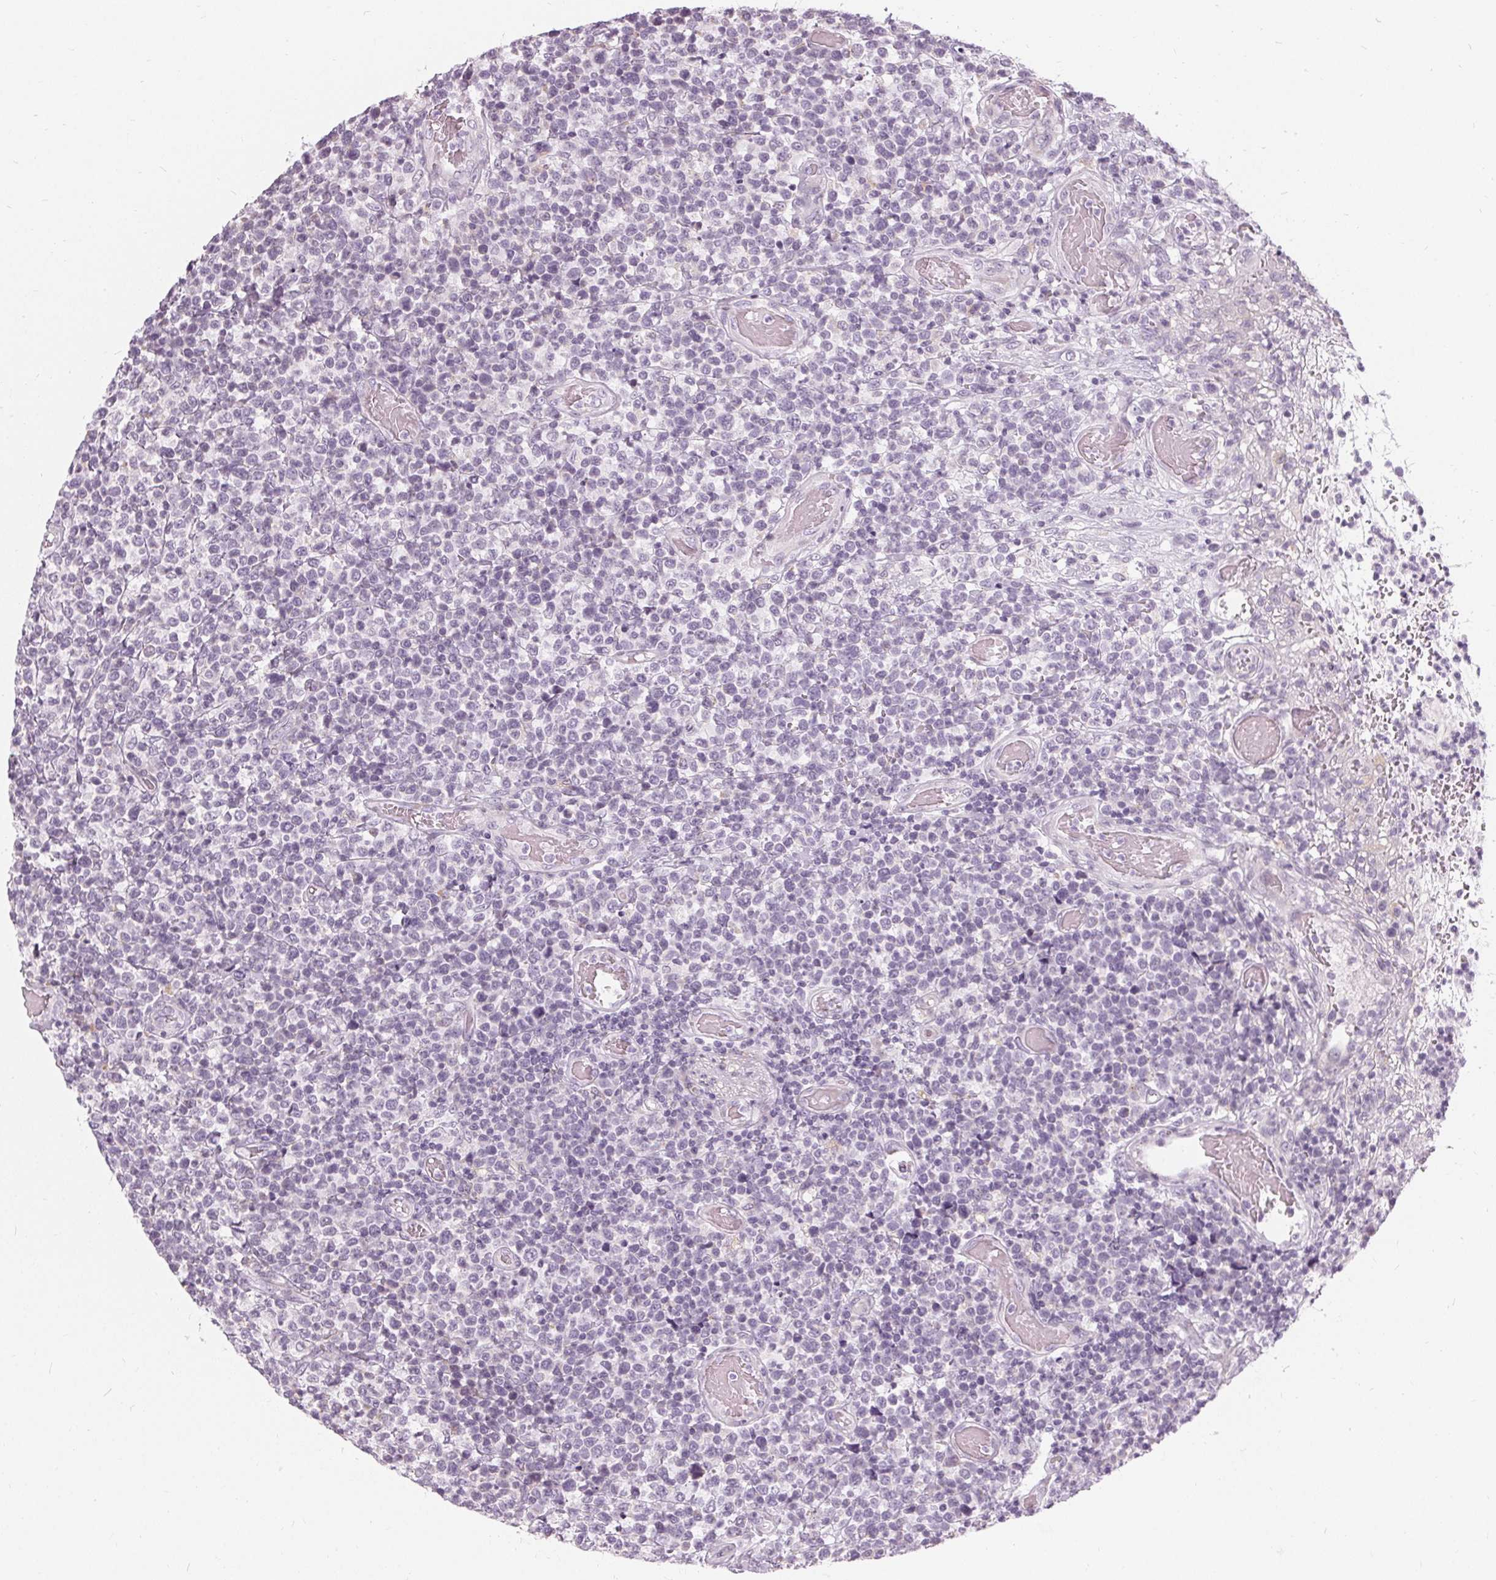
{"staining": {"intensity": "negative", "quantity": "none", "location": "none"}, "tissue": "lymphoma", "cell_type": "Tumor cells", "image_type": "cancer", "snomed": [{"axis": "morphology", "description": "Malignant lymphoma, non-Hodgkin's type, High grade"}, {"axis": "topography", "description": "Soft tissue"}], "caption": "The micrograph demonstrates no significant staining in tumor cells of malignant lymphoma, non-Hodgkin's type (high-grade).", "gene": "HOPX", "patient": {"sex": "female", "age": 56}}